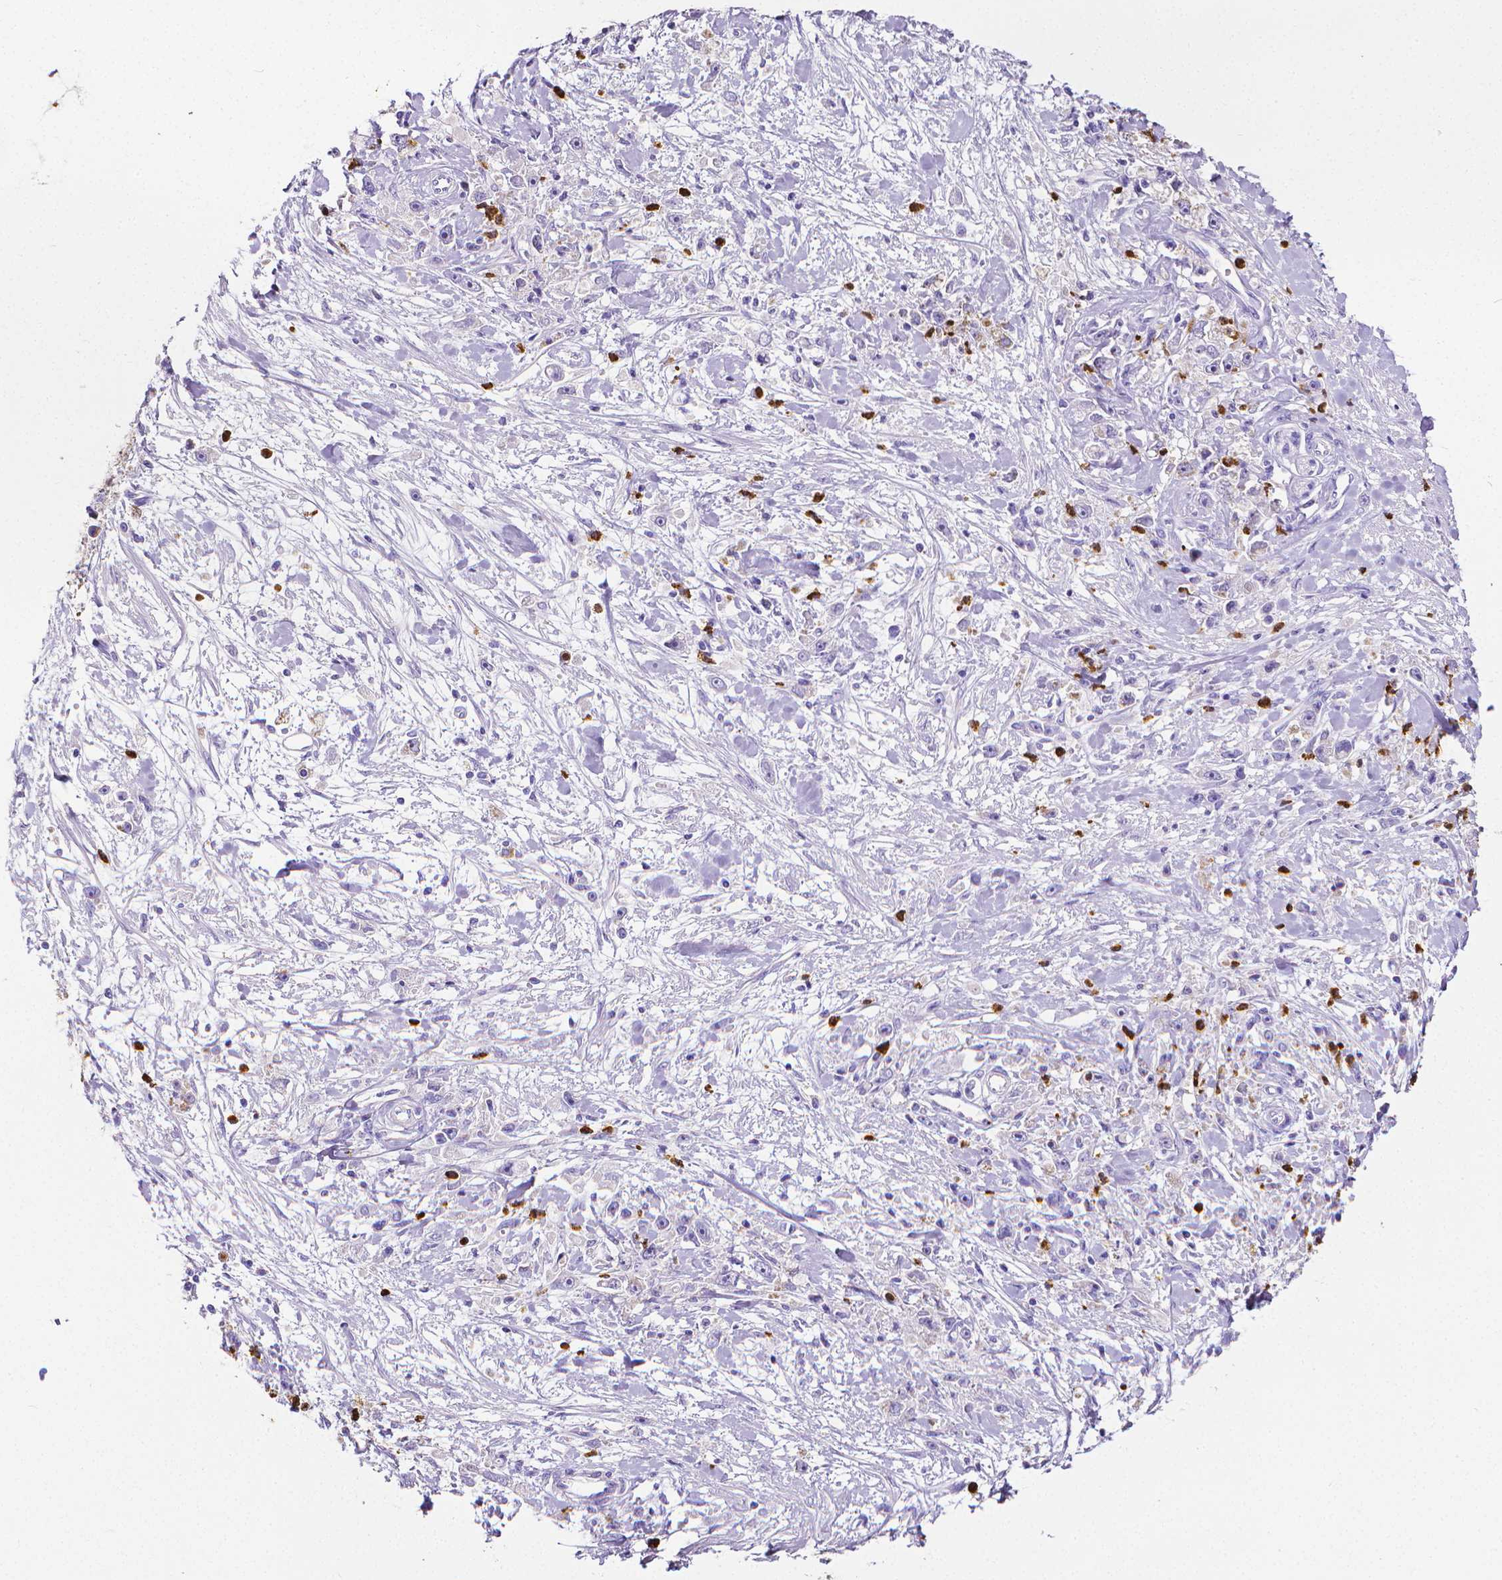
{"staining": {"intensity": "negative", "quantity": "none", "location": "none"}, "tissue": "stomach cancer", "cell_type": "Tumor cells", "image_type": "cancer", "snomed": [{"axis": "morphology", "description": "Adenocarcinoma, NOS"}, {"axis": "topography", "description": "Stomach"}], "caption": "Immunohistochemical staining of human stomach cancer (adenocarcinoma) reveals no significant positivity in tumor cells. (IHC, brightfield microscopy, high magnification).", "gene": "MMP9", "patient": {"sex": "female", "age": 59}}